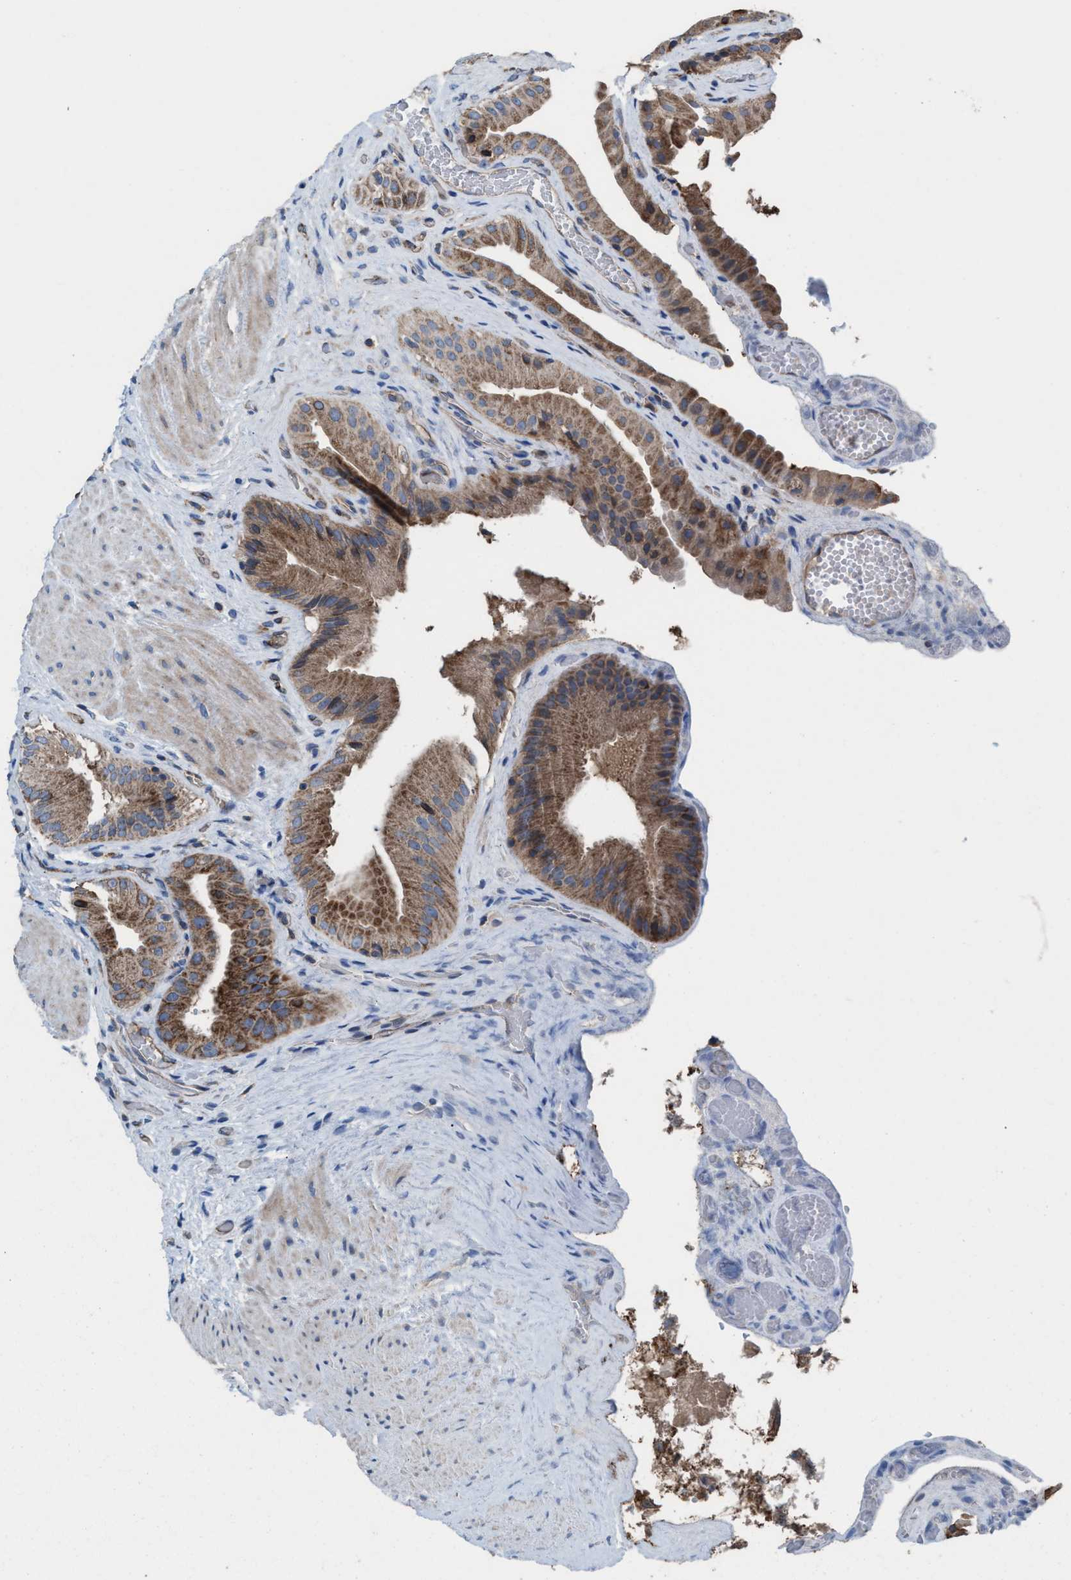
{"staining": {"intensity": "moderate", "quantity": ">75%", "location": "cytoplasmic/membranous"}, "tissue": "gallbladder", "cell_type": "Glandular cells", "image_type": "normal", "snomed": [{"axis": "morphology", "description": "Normal tissue, NOS"}, {"axis": "topography", "description": "Gallbladder"}], "caption": "Gallbladder stained for a protein (brown) exhibits moderate cytoplasmic/membranous positive expression in about >75% of glandular cells.", "gene": "MRM1", "patient": {"sex": "male", "age": 49}}